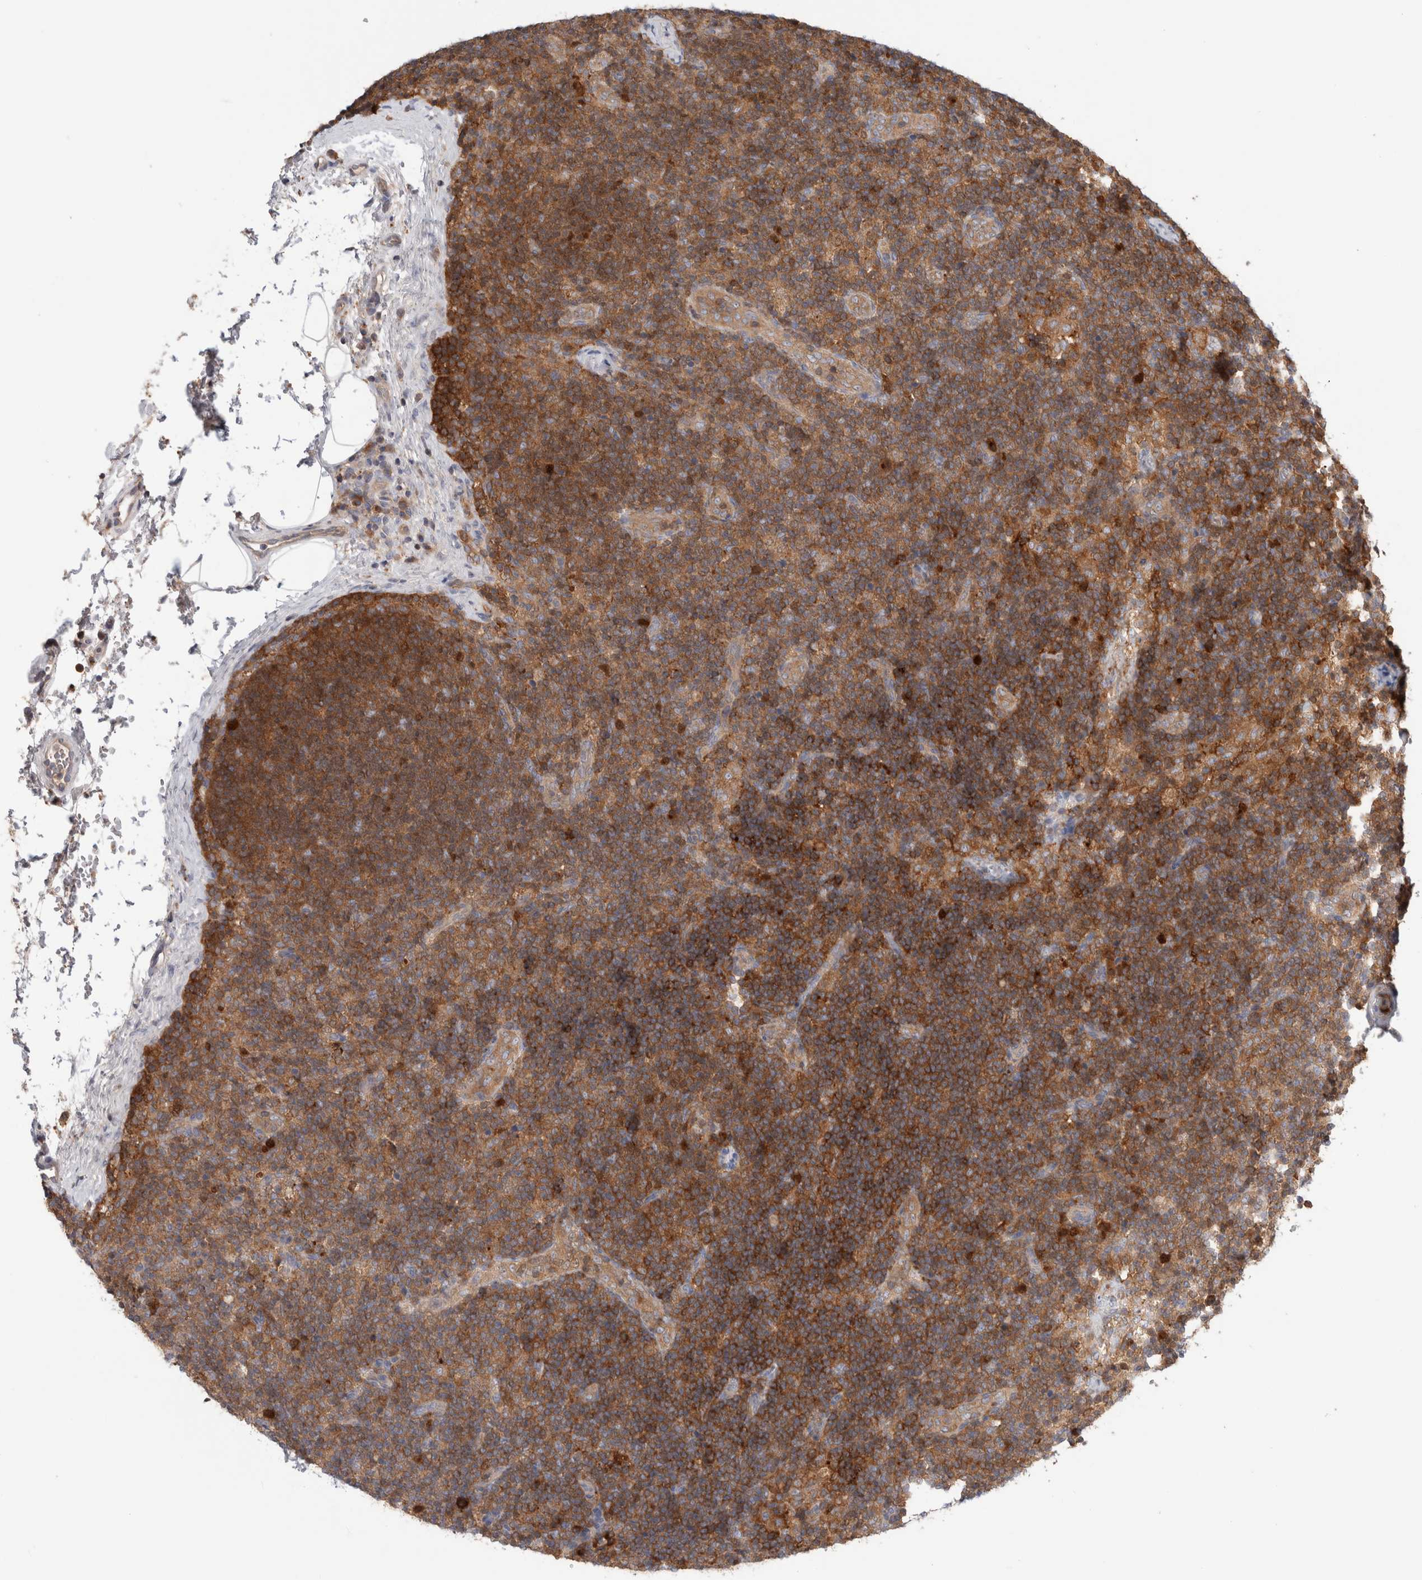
{"staining": {"intensity": "moderate", "quantity": ">75%", "location": "cytoplasmic/membranous"}, "tissue": "lymph node", "cell_type": "Germinal center cells", "image_type": "normal", "snomed": [{"axis": "morphology", "description": "Normal tissue, NOS"}, {"axis": "topography", "description": "Lymph node"}], "caption": "Moderate cytoplasmic/membranous expression is identified in approximately >75% of germinal center cells in benign lymph node.", "gene": "KLHL14", "patient": {"sex": "female", "age": 22}}